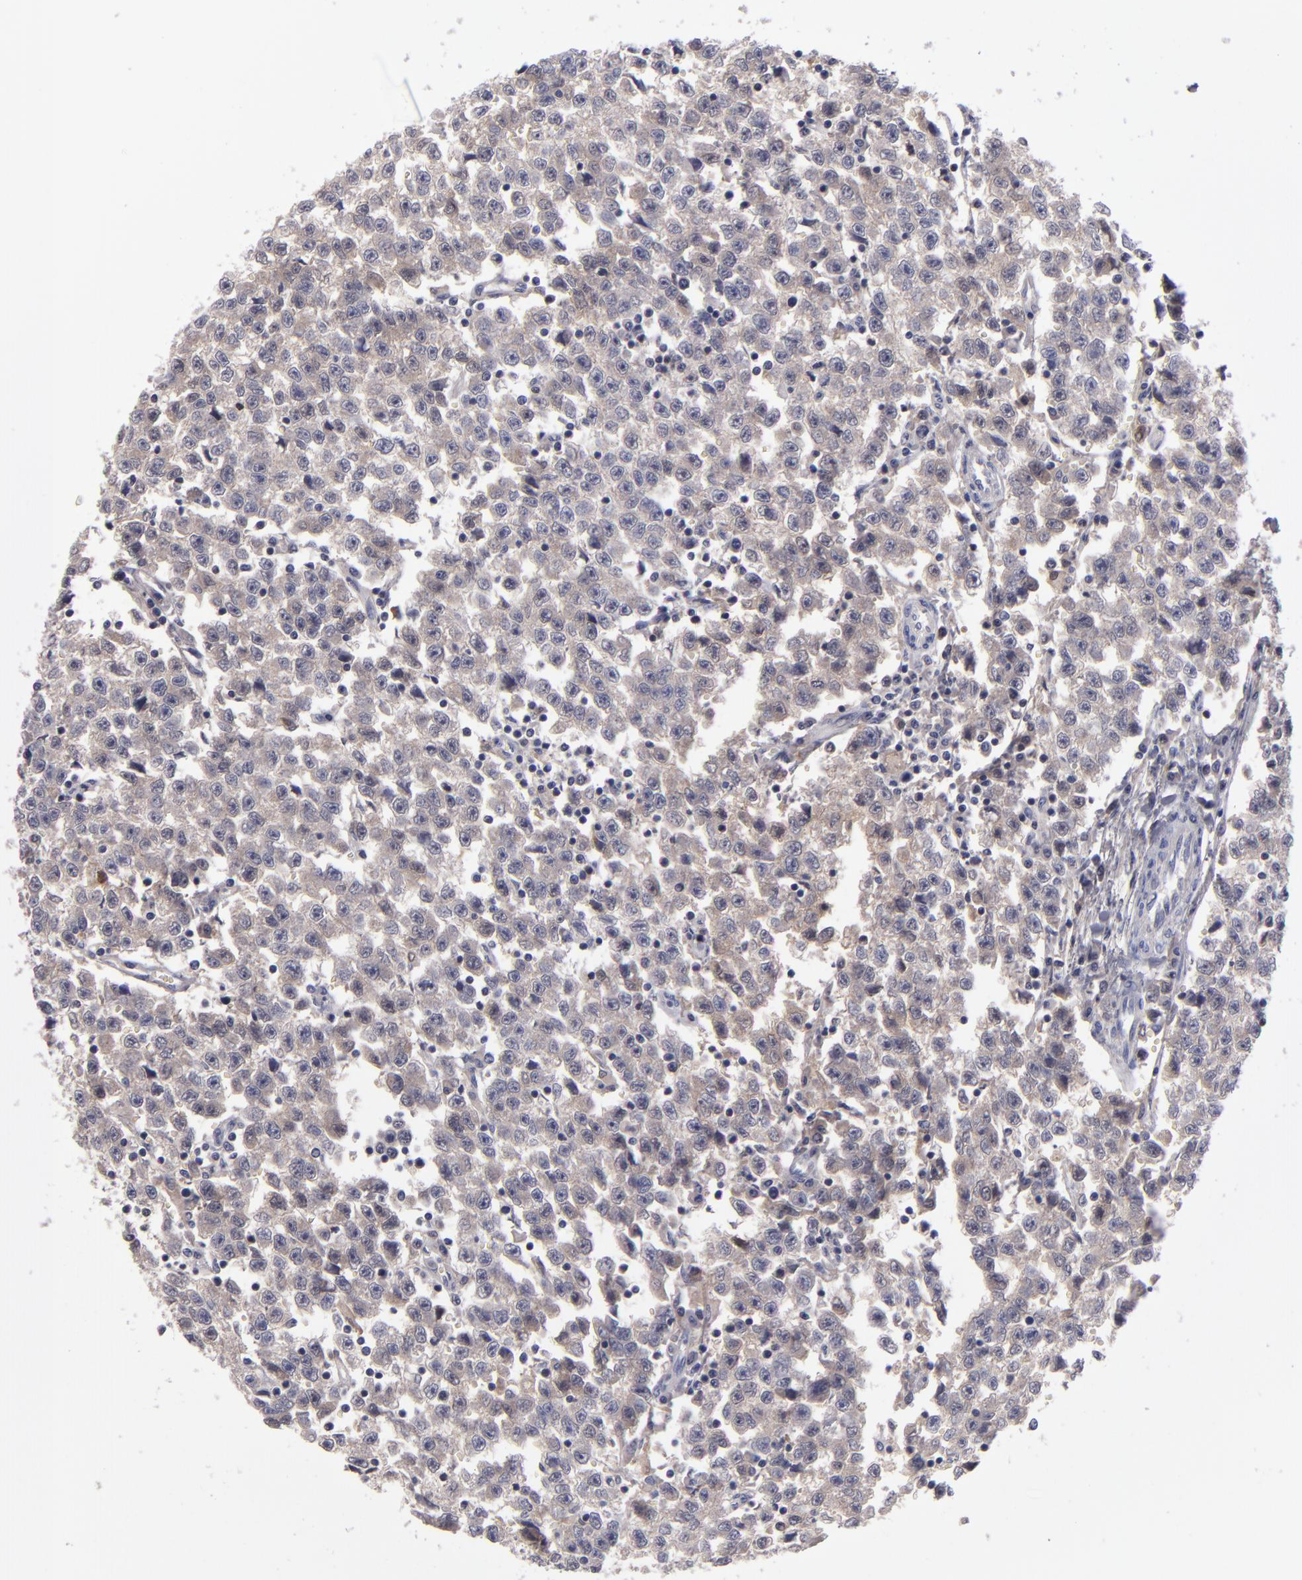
{"staining": {"intensity": "weak", "quantity": "25%-75%", "location": "cytoplasmic/membranous"}, "tissue": "testis cancer", "cell_type": "Tumor cells", "image_type": "cancer", "snomed": [{"axis": "morphology", "description": "Seminoma, NOS"}, {"axis": "topography", "description": "Testis"}], "caption": "This histopathology image exhibits immunohistochemistry (IHC) staining of seminoma (testis), with low weak cytoplasmic/membranous positivity in about 25%-75% of tumor cells.", "gene": "ITIH4", "patient": {"sex": "male", "age": 35}}